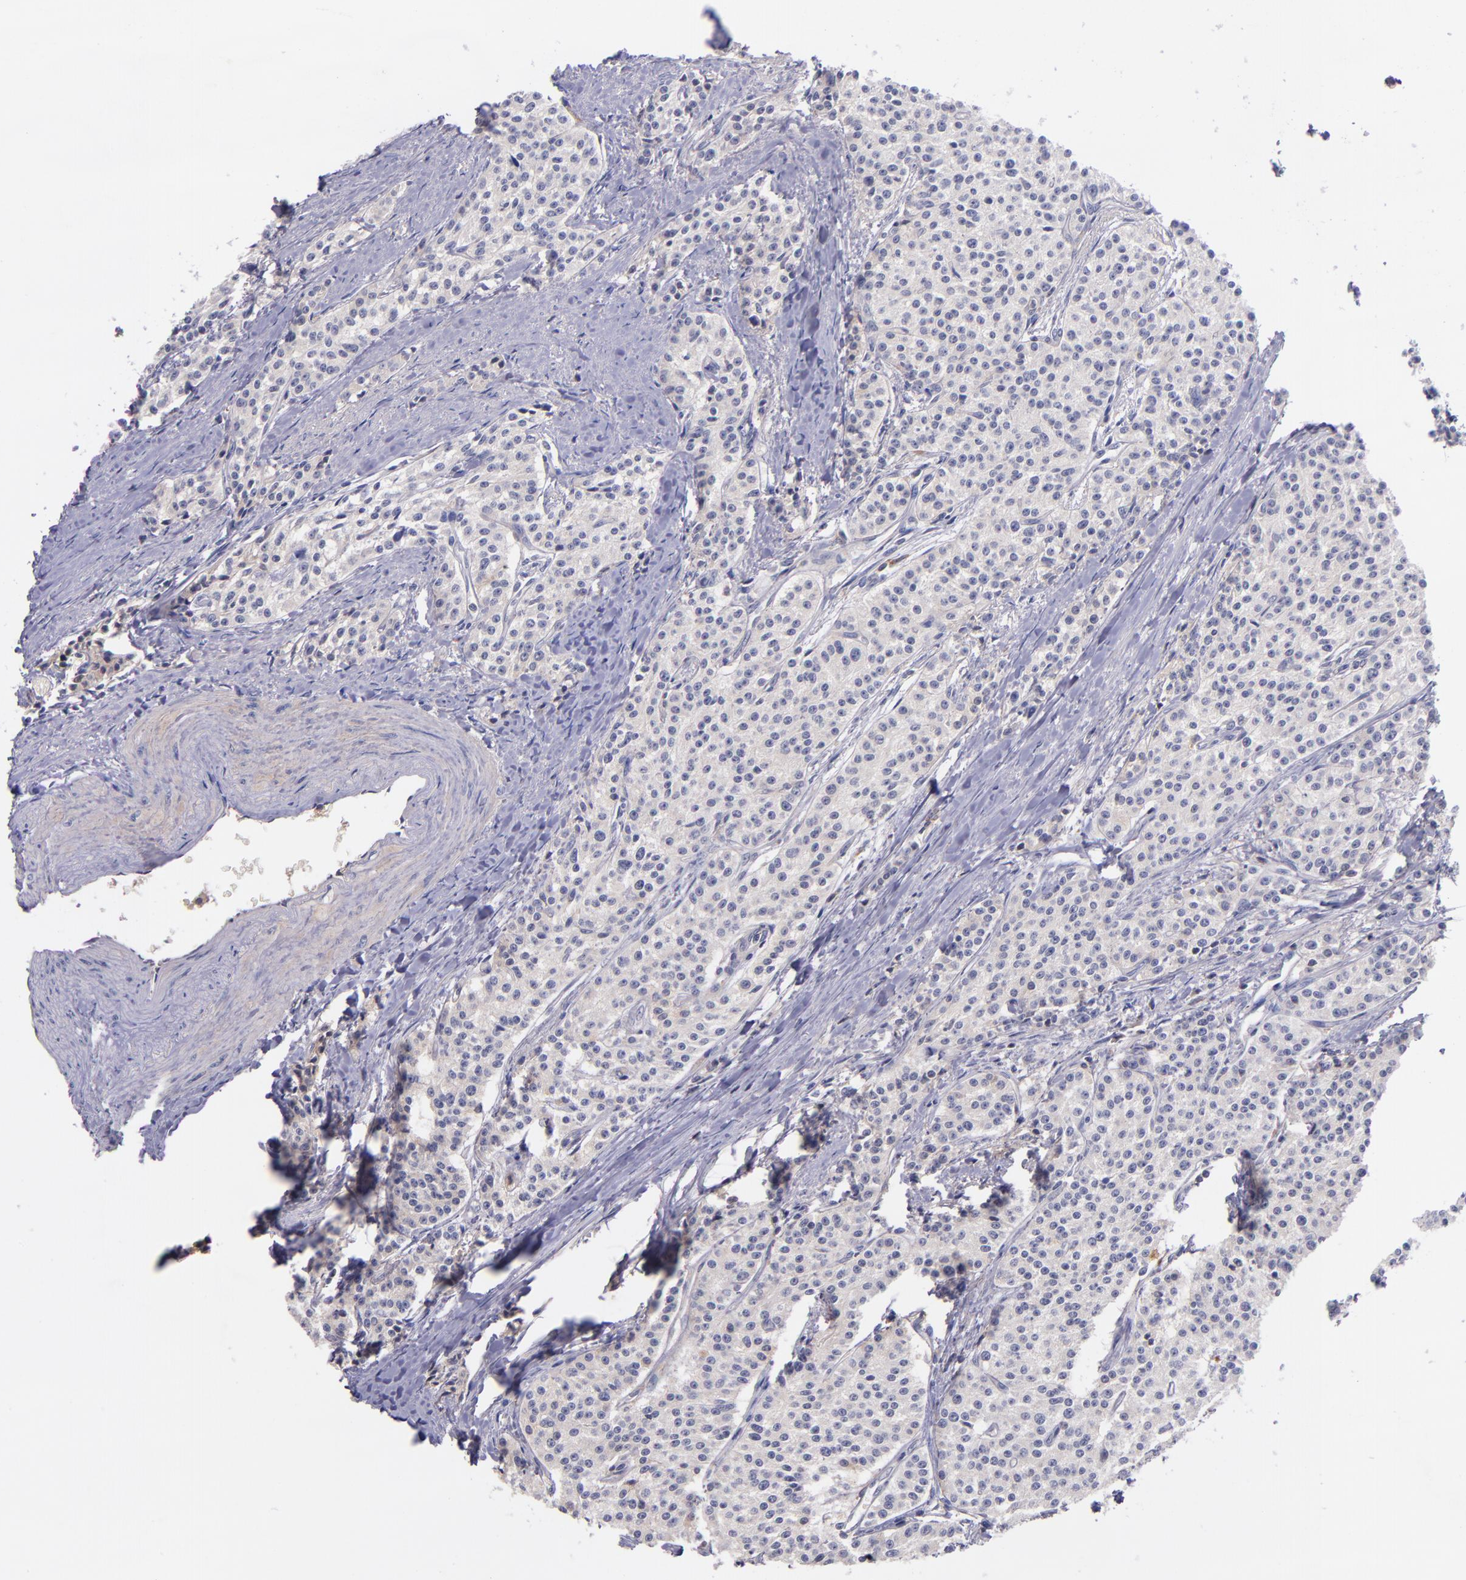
{"staining": {"intensity": "weak", "quantity": ">75%", "location": "cytoplasmic/membranous"}, "tissue": "carcinoid", "cell_type": "Tumor cells", "image_type": "cancer", "snomed": [{"axis": "morphology", "description": "Carcinoid, malignant, NOS"}, {"axis": "topography", "description": "Stomach"}], "caption": "Carcinoid stained with immunohistochemistry shows weak cytoplasmic/membranous positivity in approximately >75% of tumor cells.", "gene": "RBP4", "patient": {"sex": "female", "age": 76}}